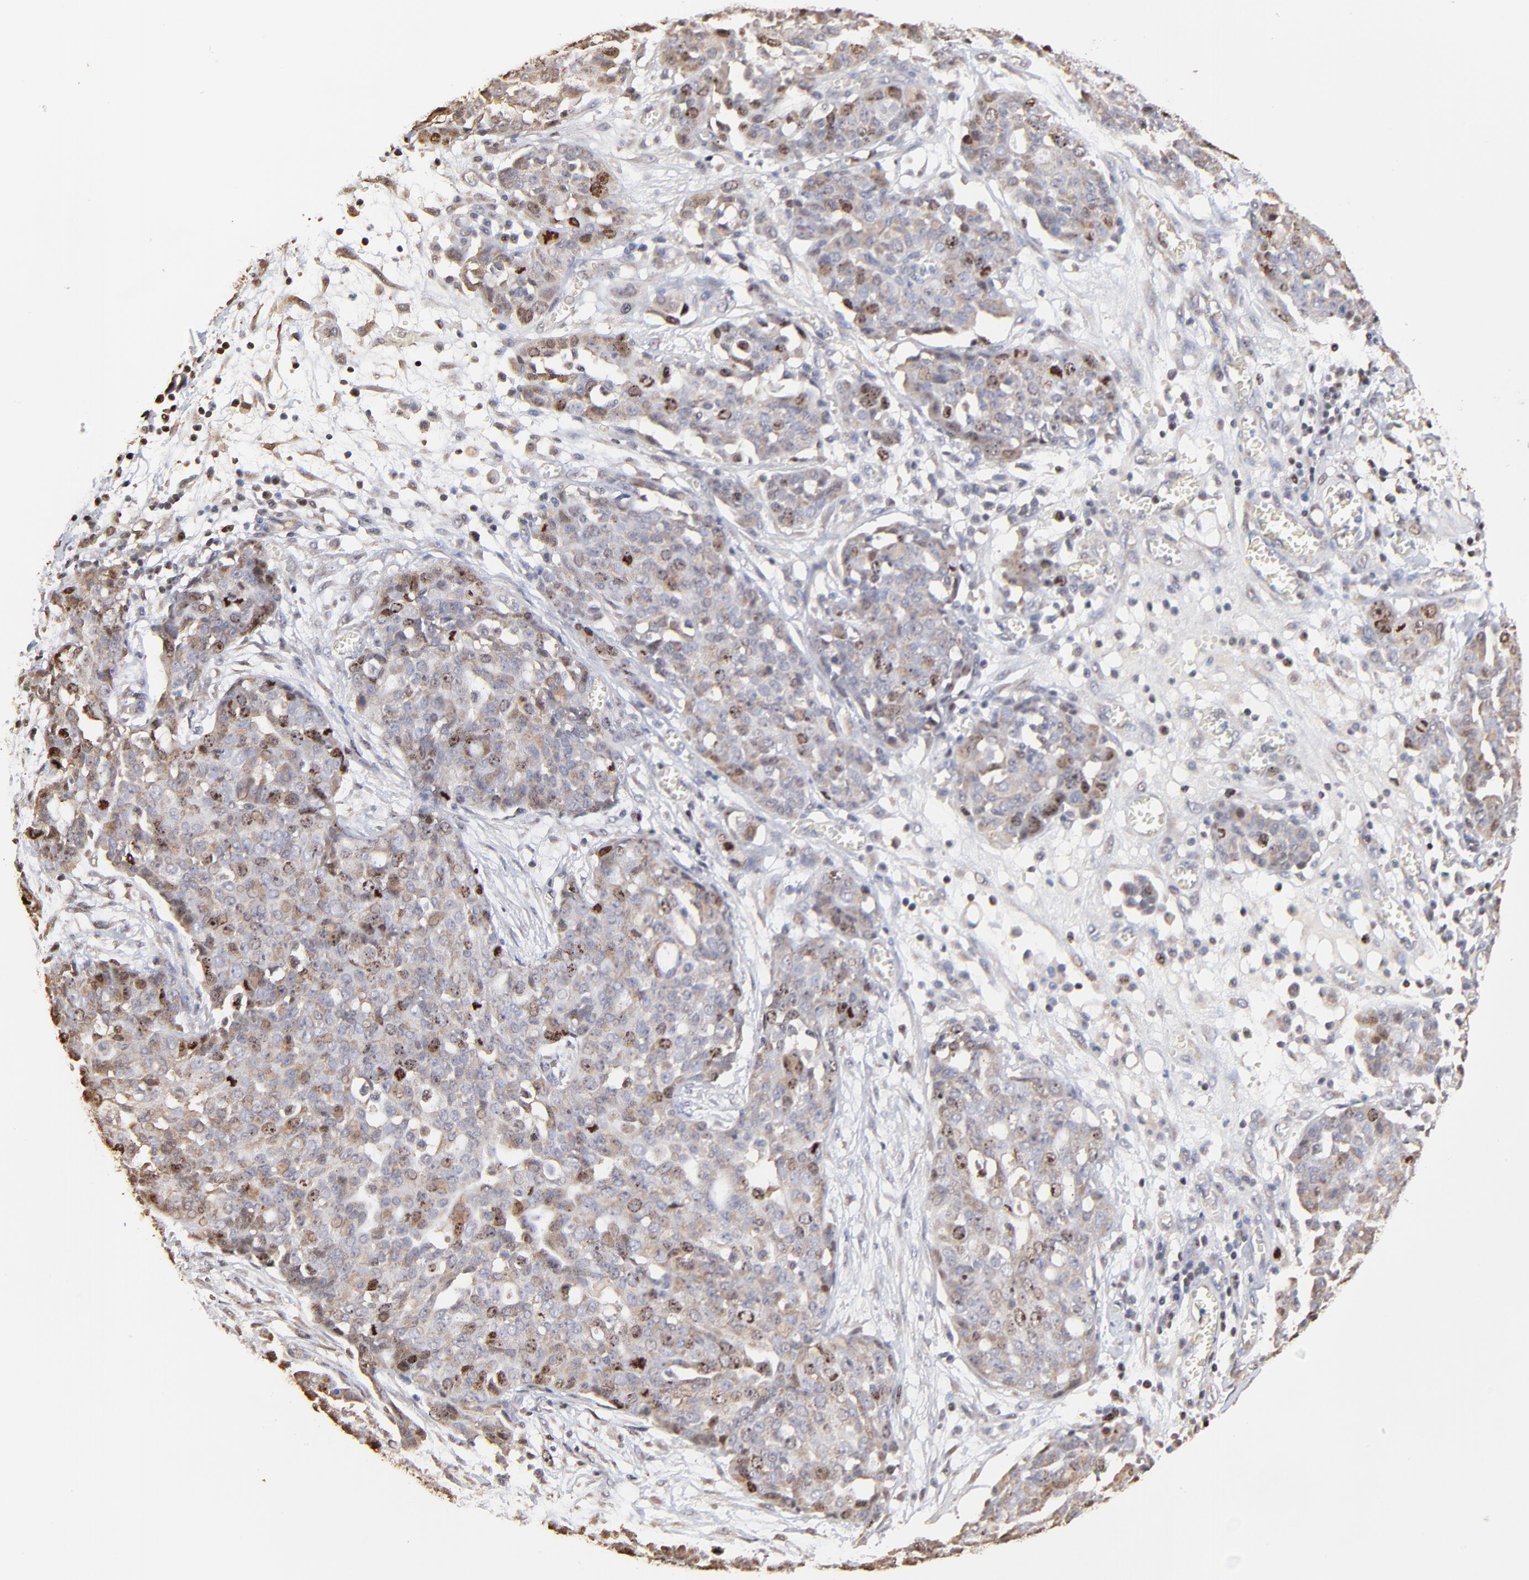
{"staining": {"intensity": "moderate", "quantity": "25%-75%", "location": "nuclear"}, "tissue": "ovarian cancer", "cell_type": "Tumor cells", "image_type": "cancer", "snomed": [{"axis": "morphology", "description": "Cystadenocarcinoma, serous, NOS"}, {"axis": "topography", "description": "Soft tissue"}, {"axis": "topography", "description": "Ovary"}], "caption": "This micrograph shows immunohistochemistry (IHC) staining of human ovarian cancer, with medium moderate nuclear positivity in about 25%-75% of tumor cells.", "gene": "BIRC5", "patient": {"sex": "female", "age": 57}}